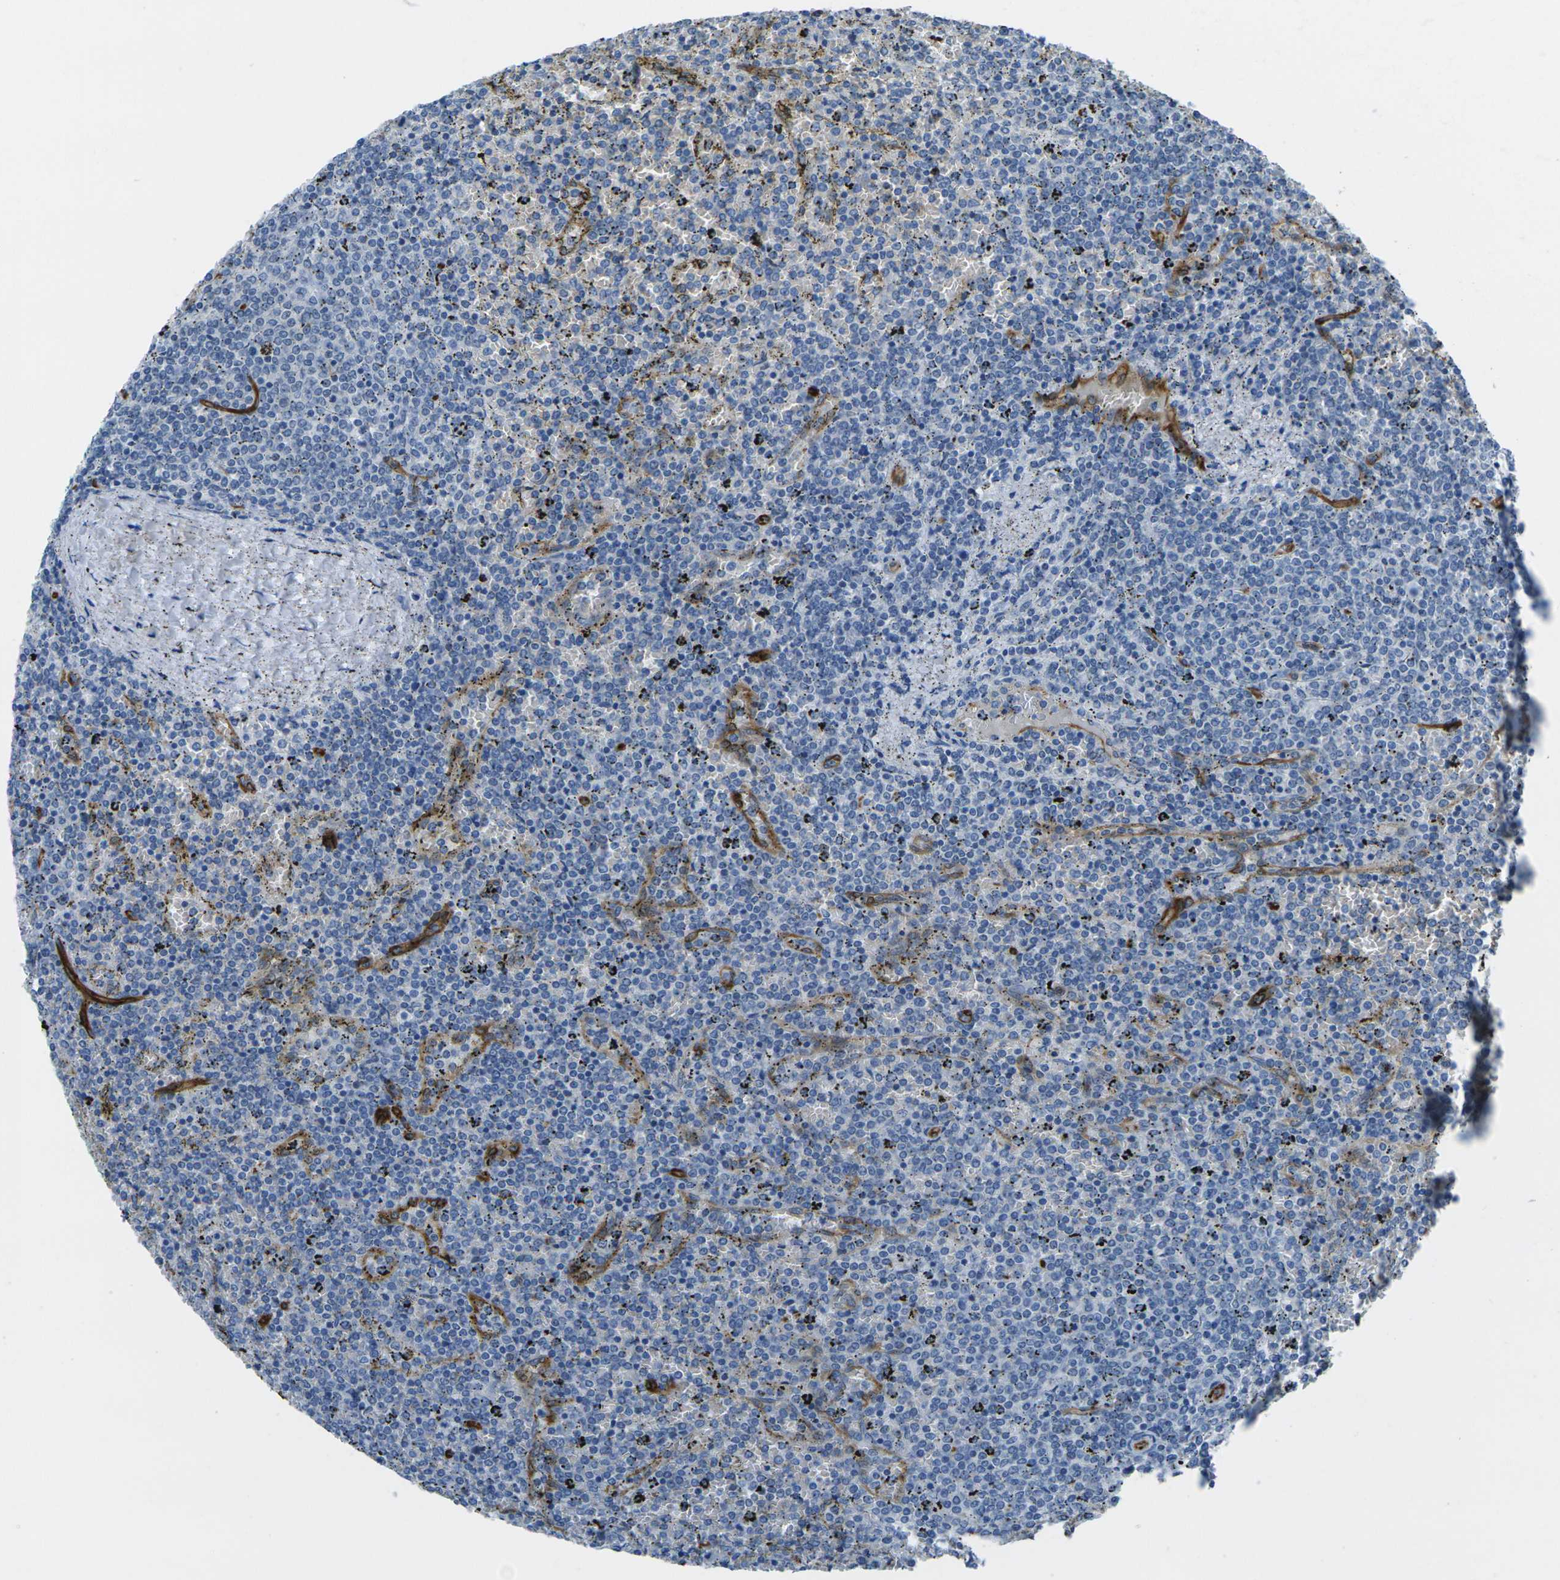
{"staining": {"intensity": "negative", "quantity": "none", "location": "none"}, "tissue": "lymphoma", "cell_type": "Tumor cells", "image_type": "cancer", "snomed": [{"axis": "morphology", "description": "Malignant lymphoma, non-Hodgkin's type, Low grade"}, {"axis": "topography", "description": "Spleen"}], "caption": "This photomicrograph is of low-grade malignant lymphoma, non-Hodgkin's type stained with immunohistochemistry (IHC) to label a protein in brown with the nuclei are counter-stained blue. There is no positivity in tumor cells. (IHC, brightfield microscopy, high magnification).", "gene": "HSPA12B", "patient": {"sex": "female", "age": 77}}